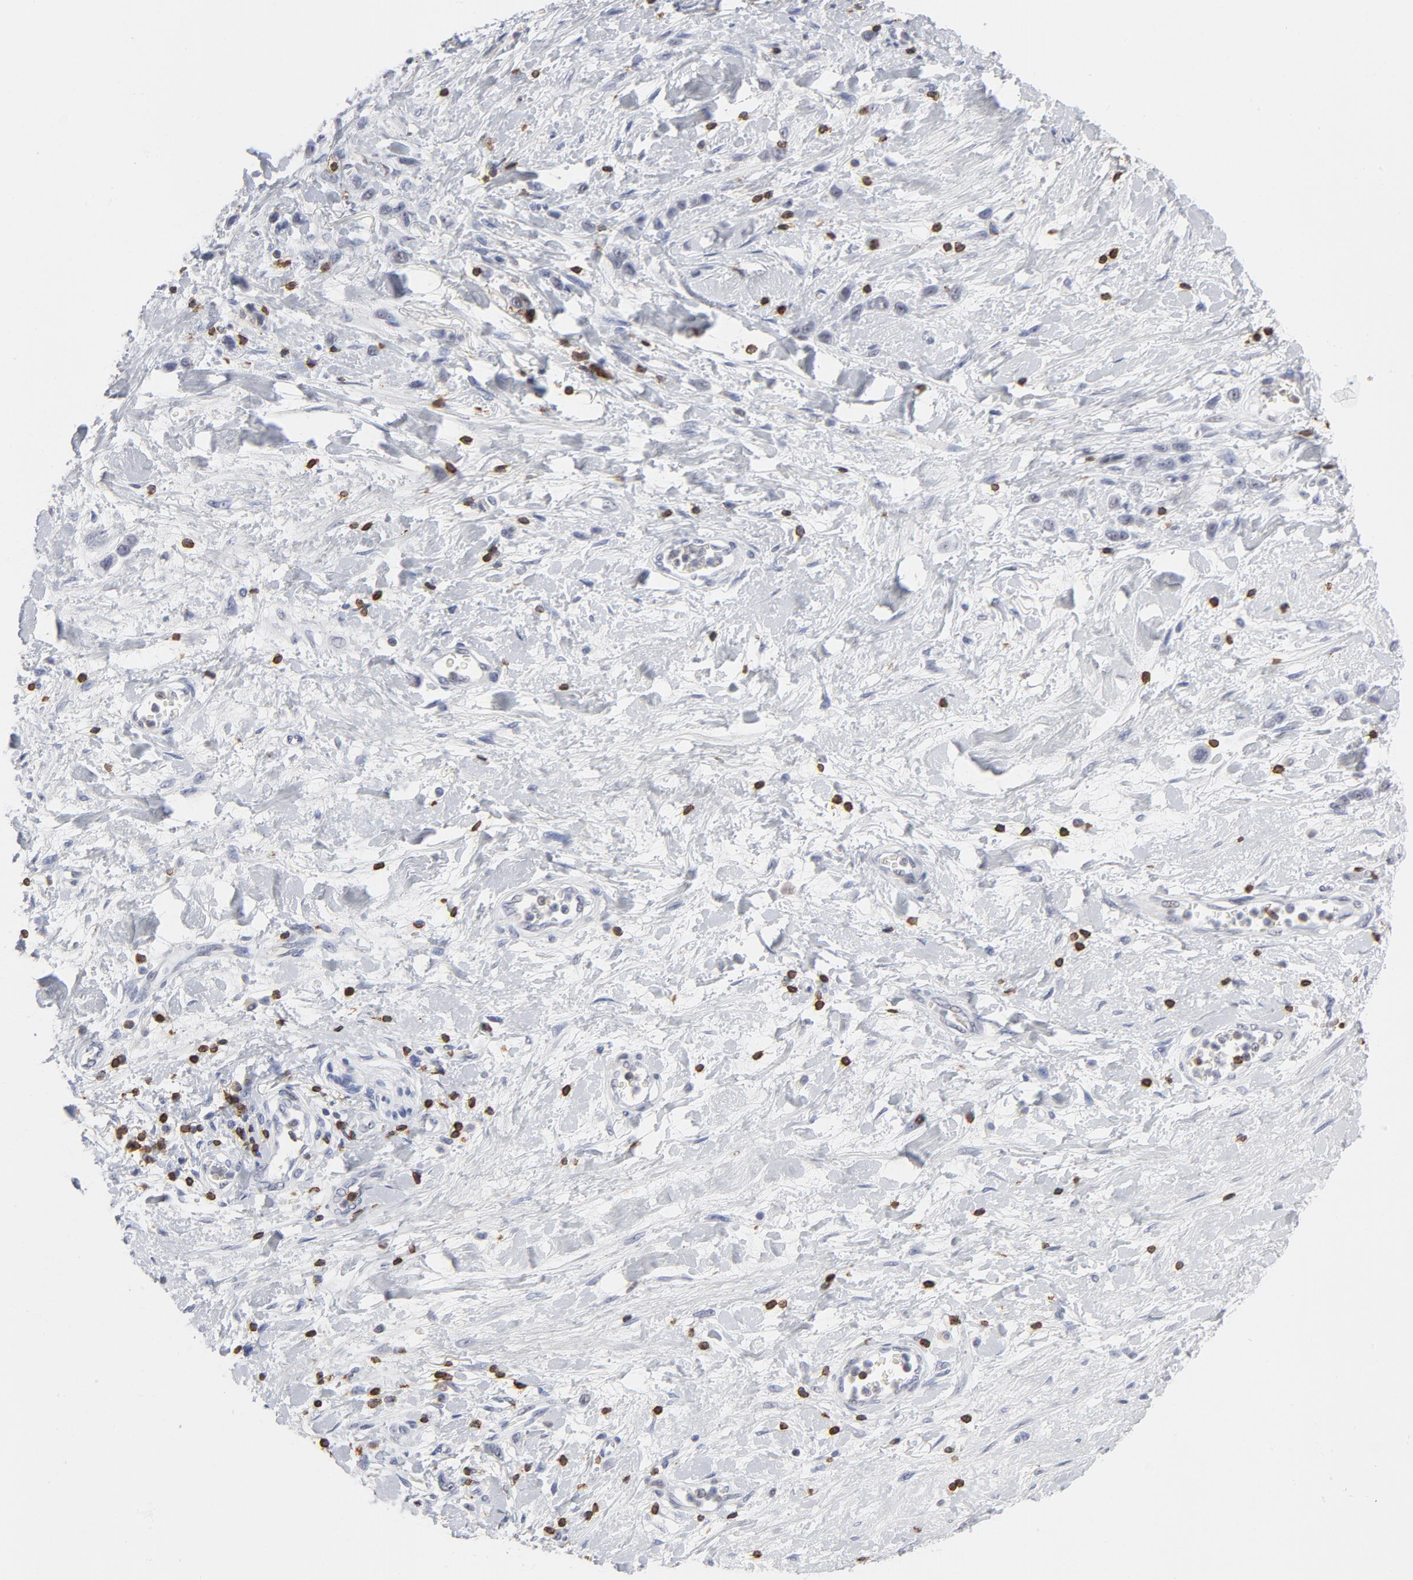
{"staining": {"intensity": "negative", "quantity": "none", "location": "none"}, "tissue": "stomach cancer", "cell_type": "Tumor cells", "image_type": "cancer", "snomed": [{"axis": "morphology", "description": "Normal tissue, NOS"}, {"axis": "morphology", "description": "Adenocarcinoma, NOS"}, {"axis": "morphology", "description": "Adenocarcinoma, High grade"}, {"axis": "topography", "description": "Stomach, upper"}, {"axis": "topography", "description": "Stomach"}], "caption": "The immunohistochemistry (IHC) histopathology image has no significant staining in tumor cells of stomach cancer tissue.", "gene": "CD2", "patient": {"sex": "female", "age": 65}}